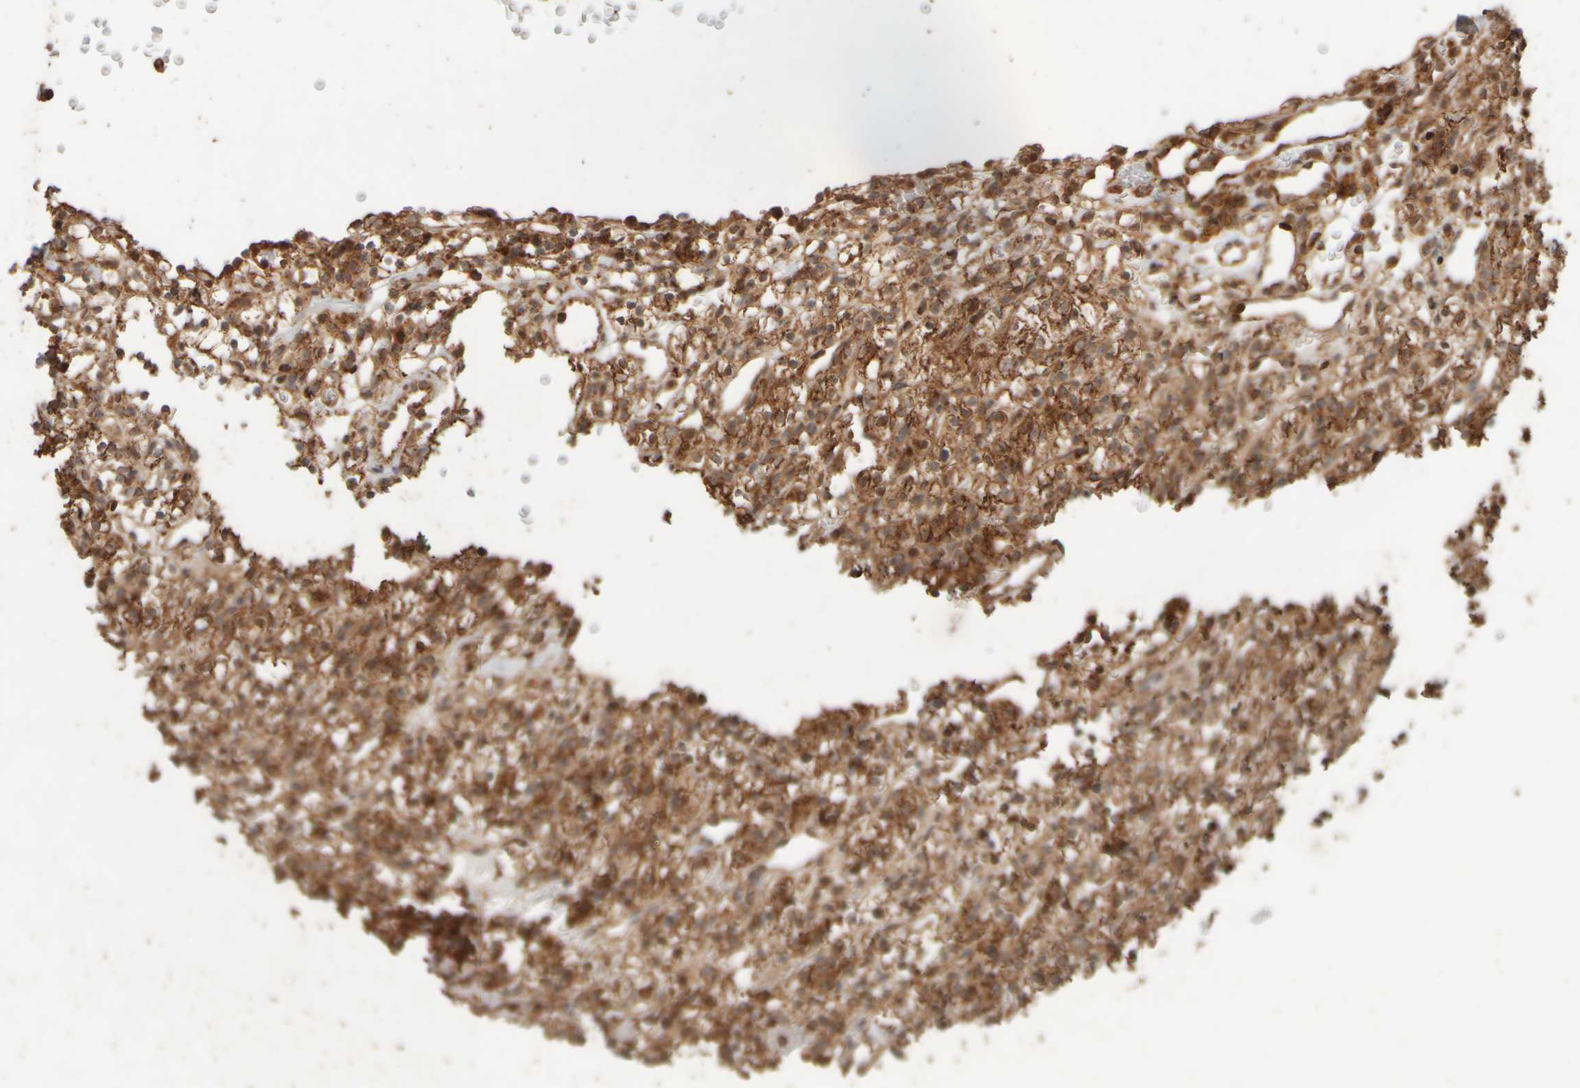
{"staining": {"intensity": "strong", "quantity": ">75%", "location": "cytoplasmic/membranous"}, "tissue": "renal cancer", "cell_type": "Tumor cells", "image_type": "cancer", "snomed": [{"axis": "morphology", "description": "Adenocarcinoma, NOS"}, {"axis": "topography", "description": "Kidney"}], "caption": "Strong cytoplasmic/membranous expression is seen in approximately >75% of tumor cells in renal cancer (adenocarcinoma). The staining was performed using DAB to visualize the protein expression in brown, while the nuclei were stained in blue with hematoxylin (Magnification: 20x).", "gene": "EIF2B3", "patient": {"sex": "female", "age": 57}}